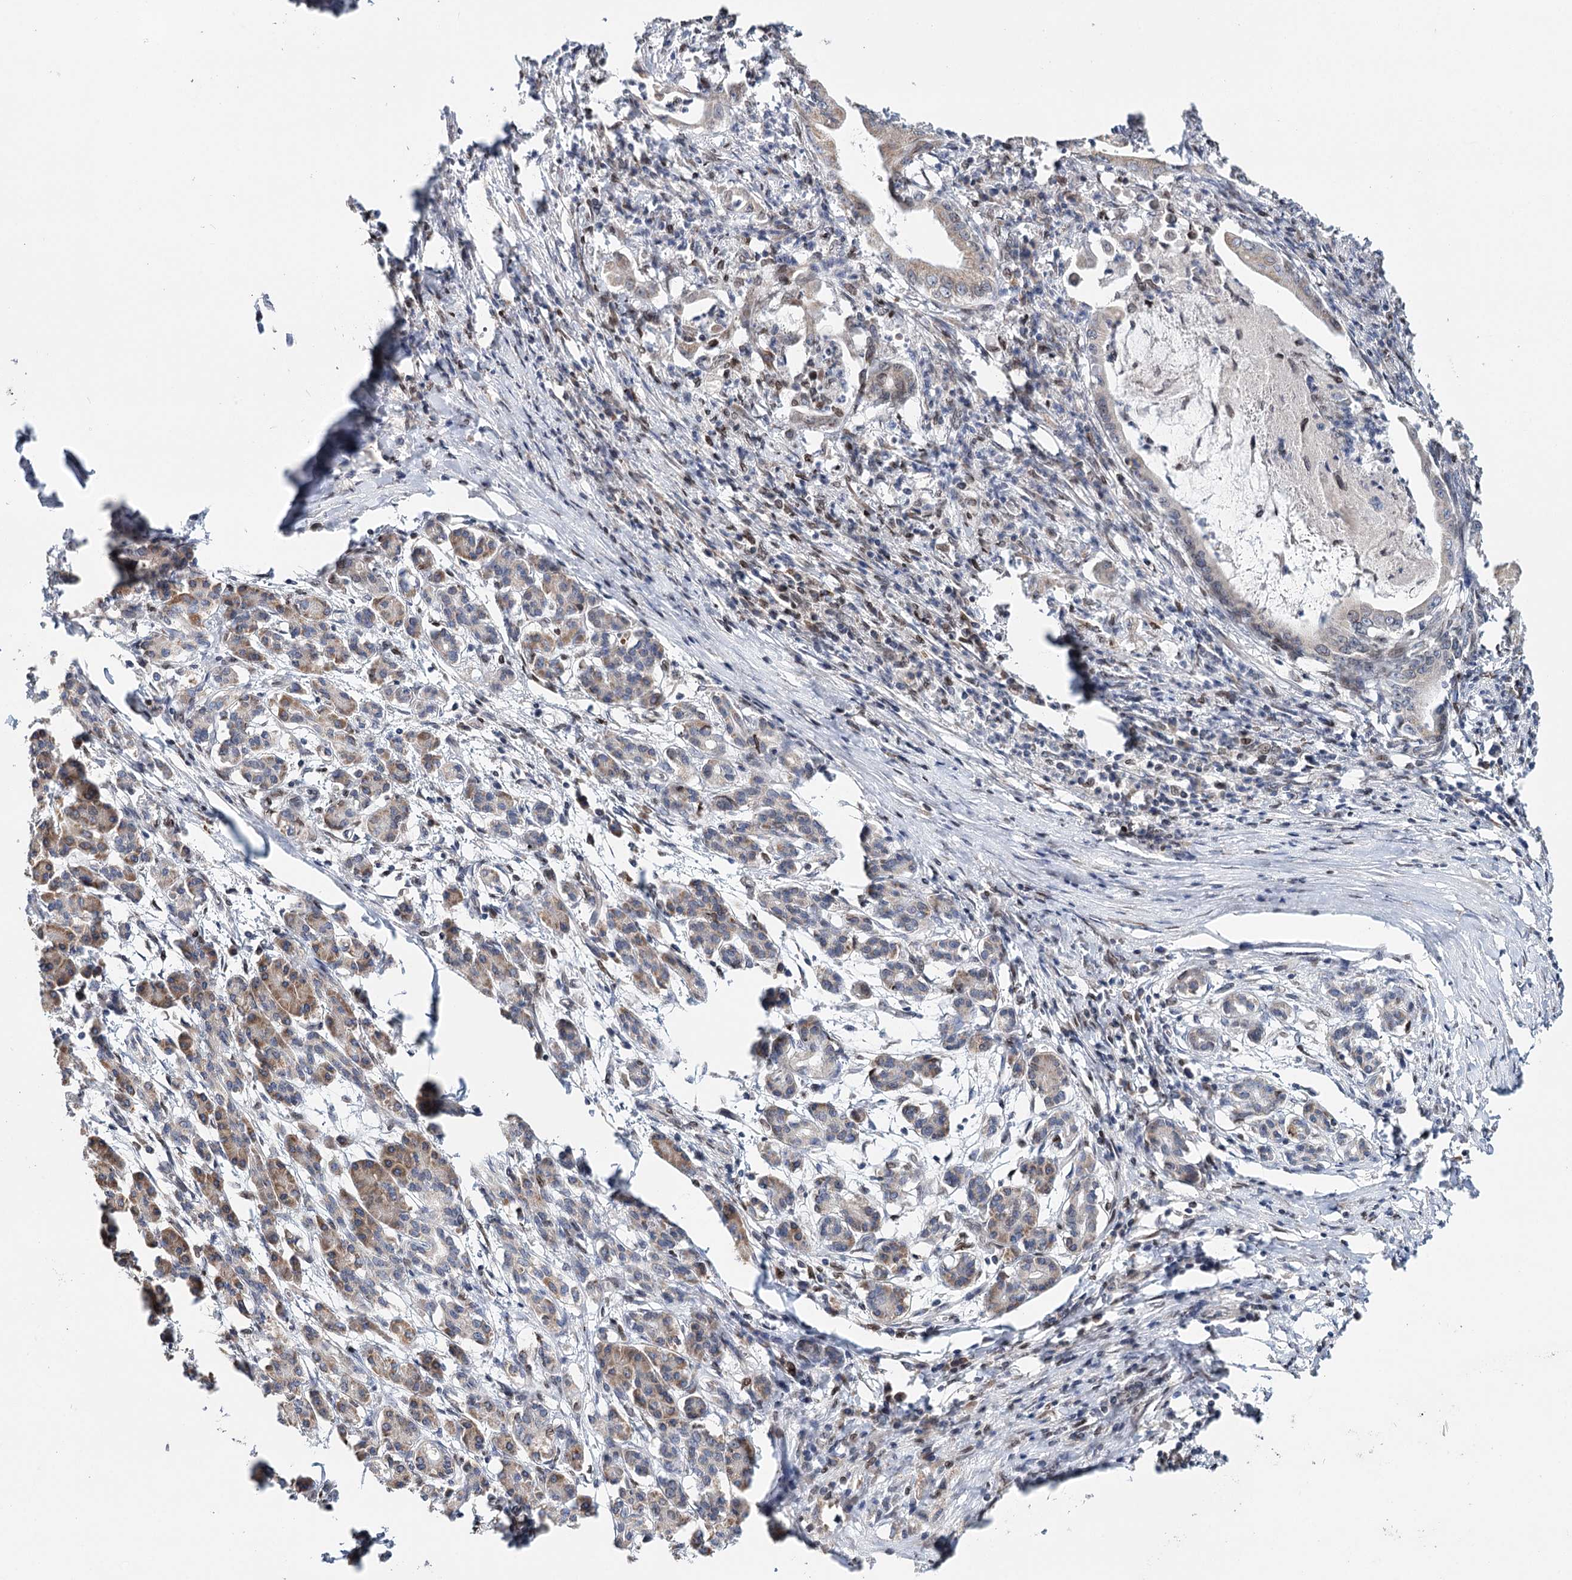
{"staining": {"intensity": "weak", "quantity": "<25%", "location": "cytoplasmic/membranous"}, "tissue": "pancreatic cancer", "cell_type": "Tumor cells", "image_type": "cancer", "snomed": [{"axis": "morphology", "description": "Adenocarcinoma, NOS"}, {"axis": "topography", "description": "Pancreas"}], "caption": "Image shows no significant protein staining in tumor cells of pancreatic cancer.", "gene": "CFAP46", "patient": {"sex": "female", "age": 55}}